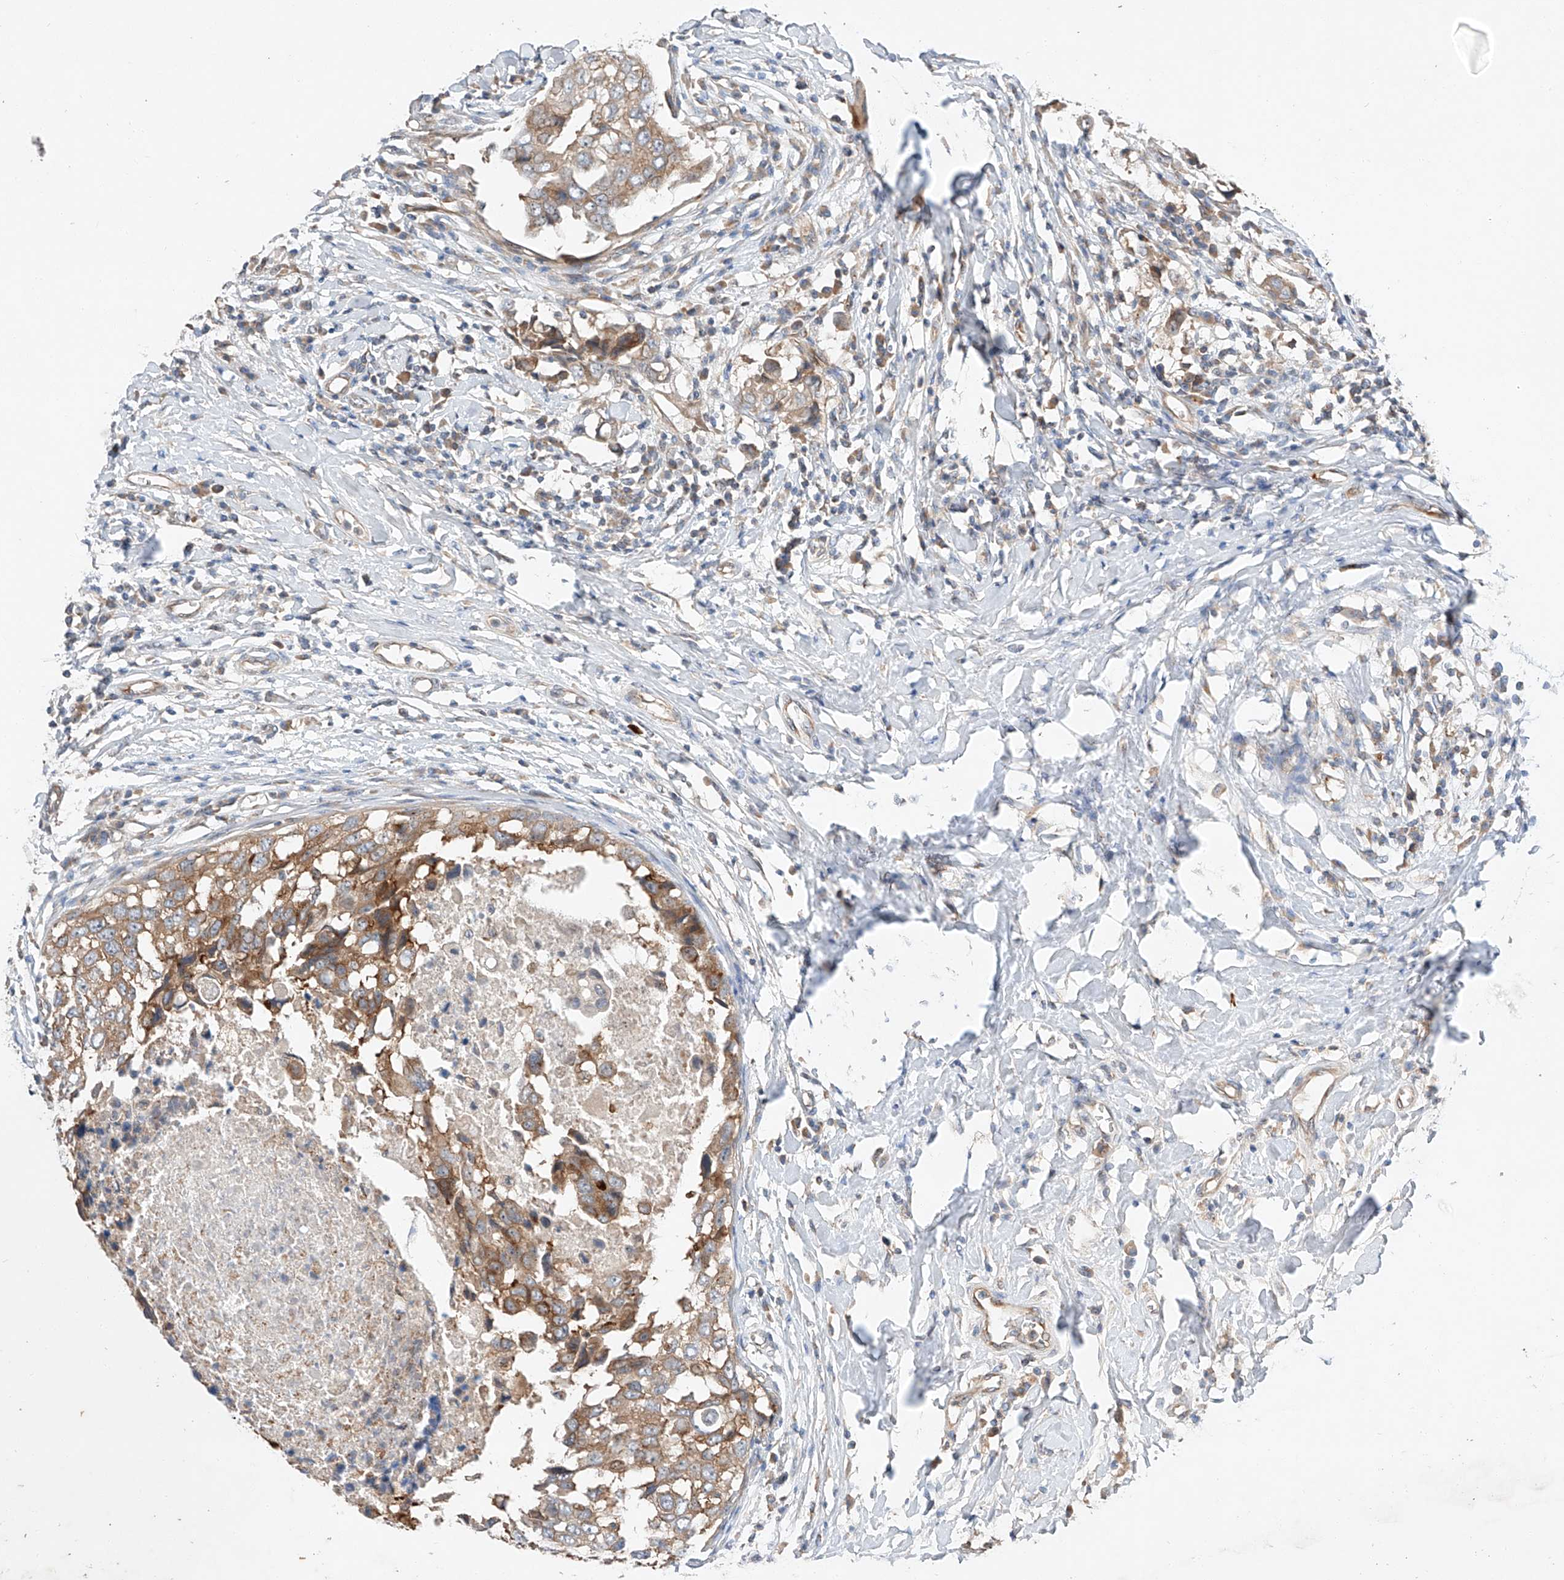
{"staining": {"intensity": "moderate", "quantity": ">75%", "location": "cytoplasmic/membranous"}, "tissue": "breast cancer", "cell_type": "Tumor cells", "image_type": "cancer", "snomed": [{"axis": "morphology", "description": "Duct carcinoma"}, {"axis": "topography", "description": "Breast"}], "caption": "Infiltrating ductal carcinoma (breast) stained for a protein exhibits moderate cytoplasmic/membranous positivity in tumor cells.", "gene": "RUSC1", "patient": {"sex": "female", "age": 27}}